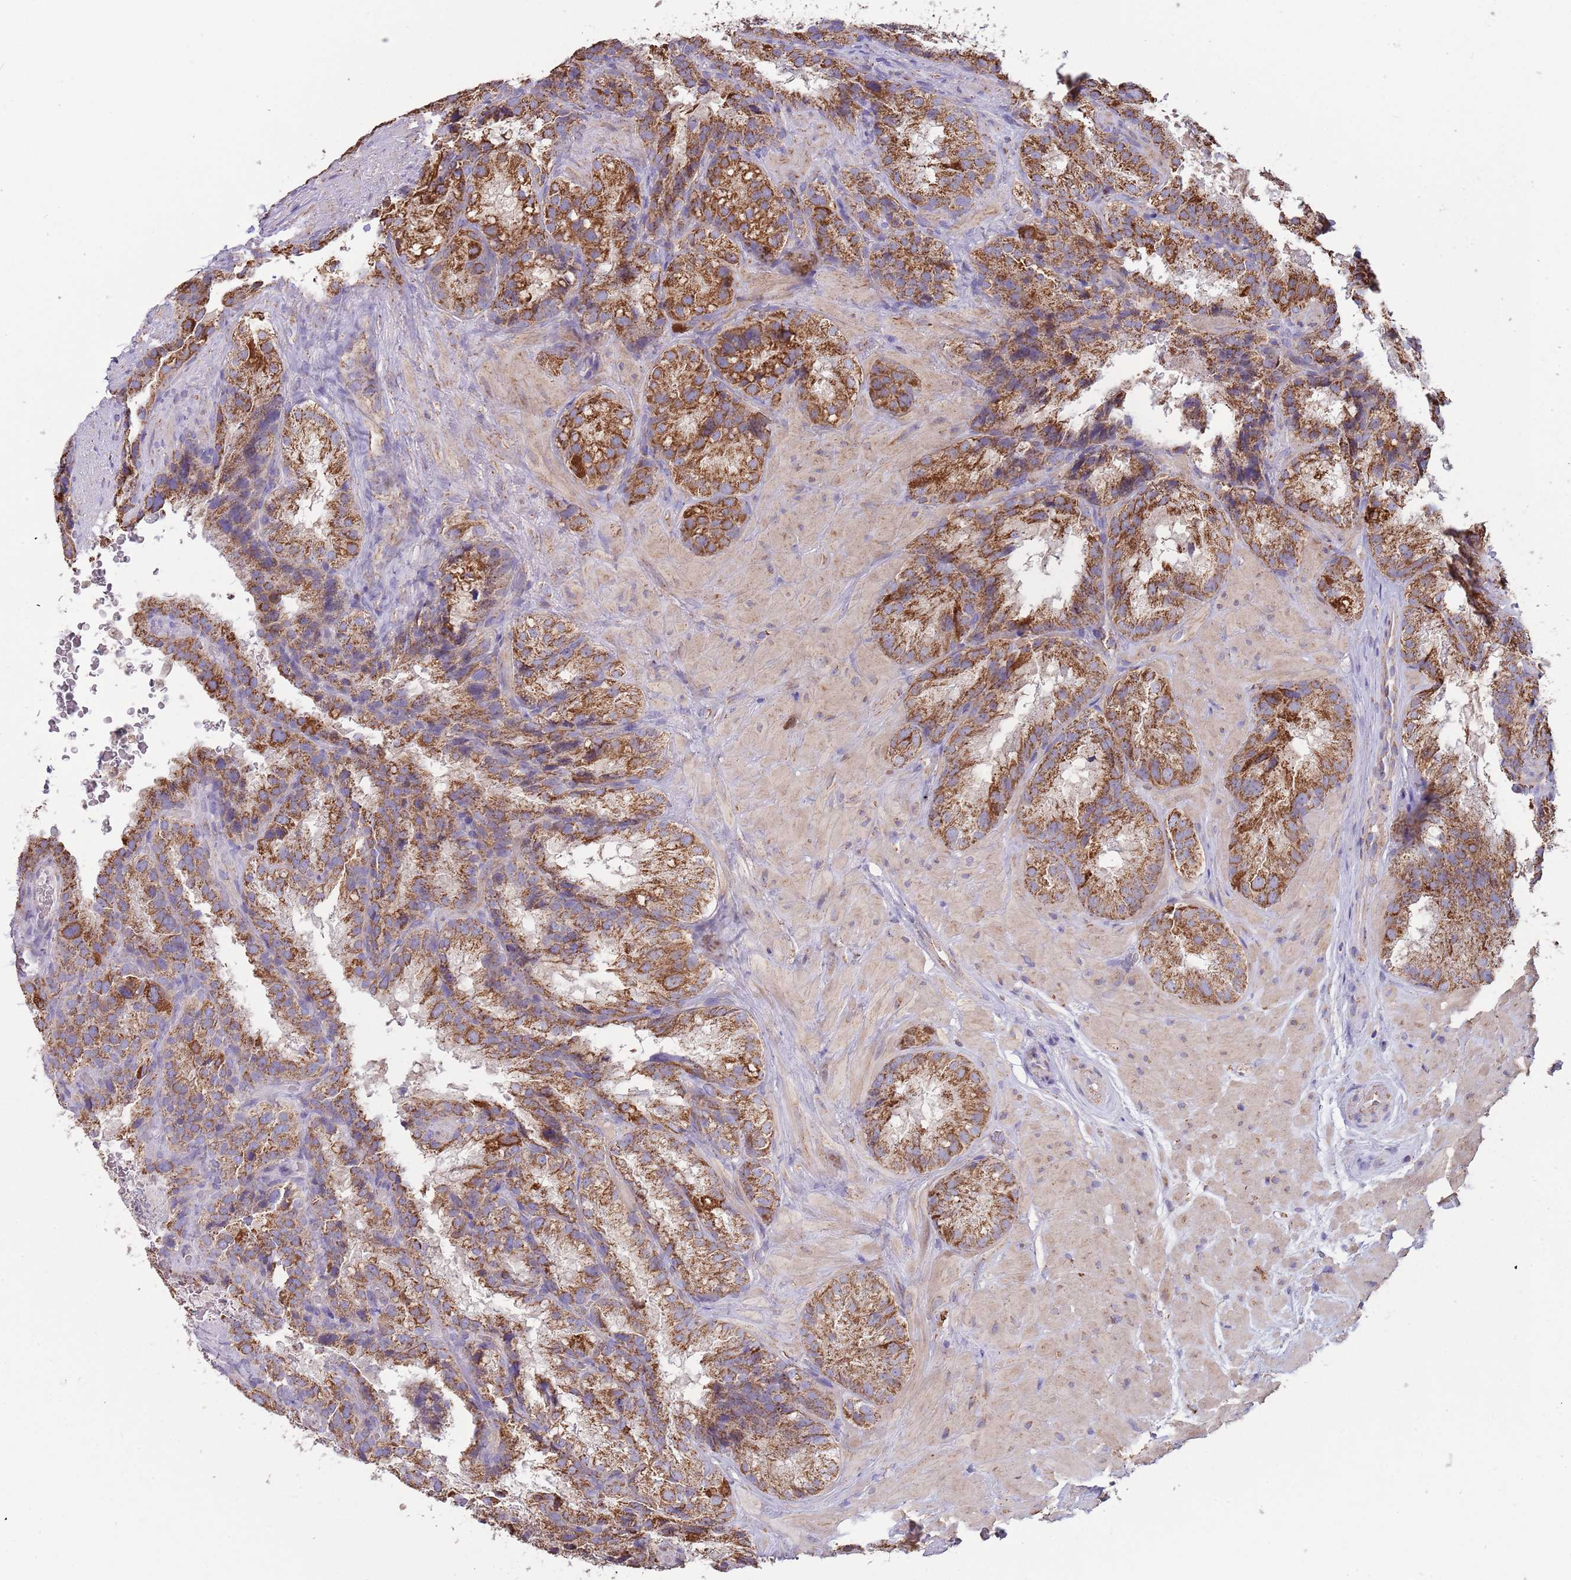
{"staining": {"intensity": "strong", "quantity": ">75%", "location": "cytoplasmic/membranous"}, "tissue": "seminal vesicle", "cell_type": "Glandular cells", "image_type": "normal", "snomed": [{"axis": "morphology", "description": "Normal tissue, NOS"}, {"axis": "topography", "description": "Seminal veicle"}], "caption": "High-magnification brightfield microscopy of unremarkable seminal vesicle stained with DAB (3,3'-diaminobenzidine) (brown) and counterstained with hematoxylin (blue). glandular cells exhibit strong cytoplasmic/membranous expression is identified in approximately>75% of cells.", "gene": "VPS16", "patient": {"sex": "male", "age": 58}}